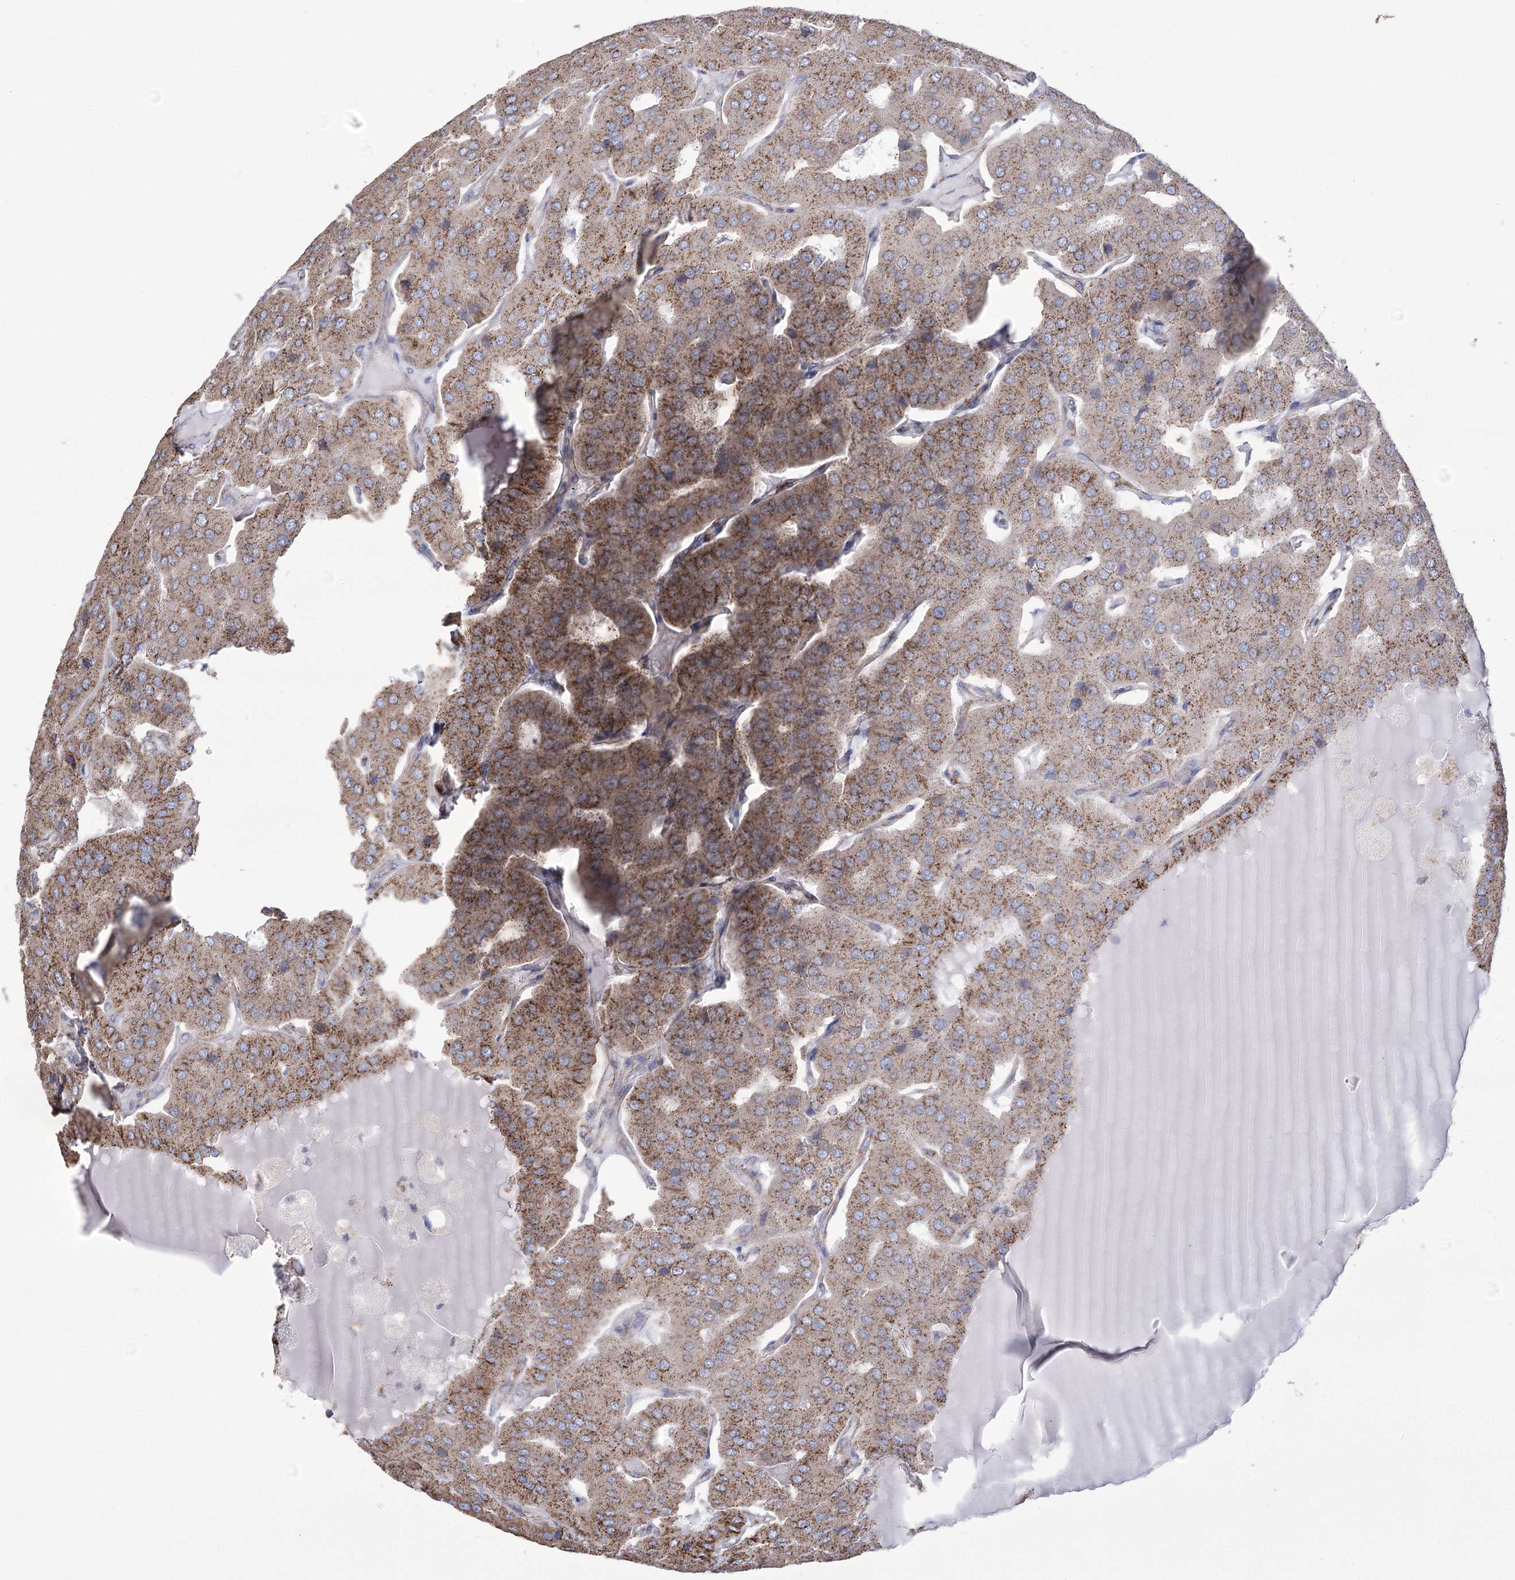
{"staining": {"intensity": "moderate", "quantity": ">75%", "location": "cytoplasmic/membranous"}, "tissue": "parathyroid gland", "cell_type": "Glandular cells", "image_type": "normal", "snomed": [{"axis": "morphology", "description": "Normal tissue, NOS"}, {"axis": "morphology", "description": "Adenoma, NOS"}, {"axis": "topography", "description": "Parathyroid gland"}], "caption": "Brown immunohistochemical staining in unremarkable human parathyroid gland reveals moderate cytoplasmic/membranous expression in approximately >75% of glandular cells. The staining is performed using DAB brown chromogen to label protein expression. The nuclei are counter-stained blue using hematoxylin.", "gene": "FAM216A", "patient": {"sex": "female", "age": 86}}